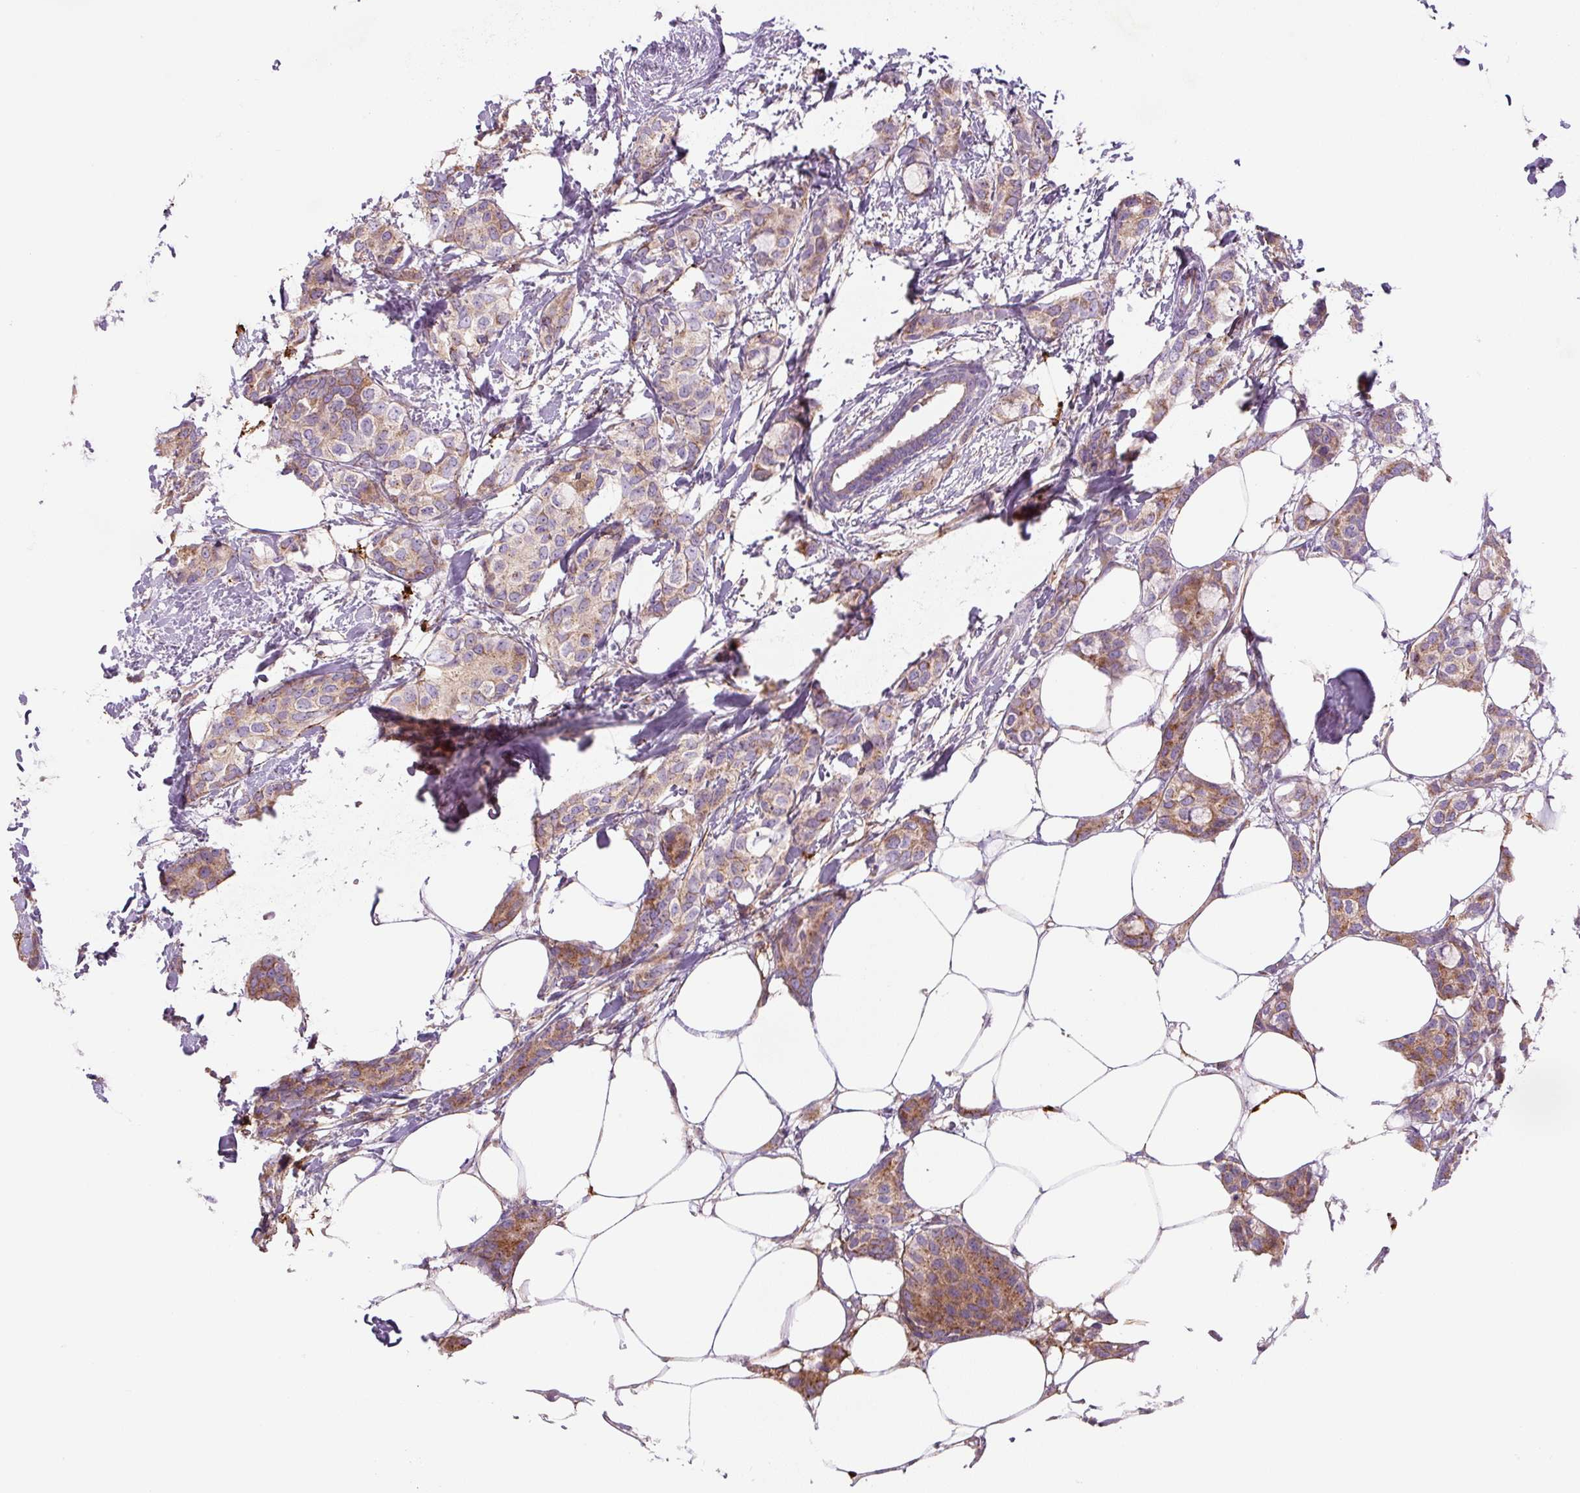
{"staining": {"intensity": "moderate", "quantity": "<25%", "location": "cytoplasmic/membranous"}, "tissue": "breast cancer", "cell_type": "Tumor cells", "image_type": "cancer", "snomed": [{"axis": "morphology", "description": "Duct carcinoma"}, {"axis": "topography", "description": "Breast"}], "caption": "An image showing moderate cytoplasmic/membranous expression in about <25% of tumor cells in breast cancer (intraductal carcinoma), as visualized by brown immunohistochemical staining.", "gene": "CCNI2", "patient": {"sex": "female", "age": 73}}